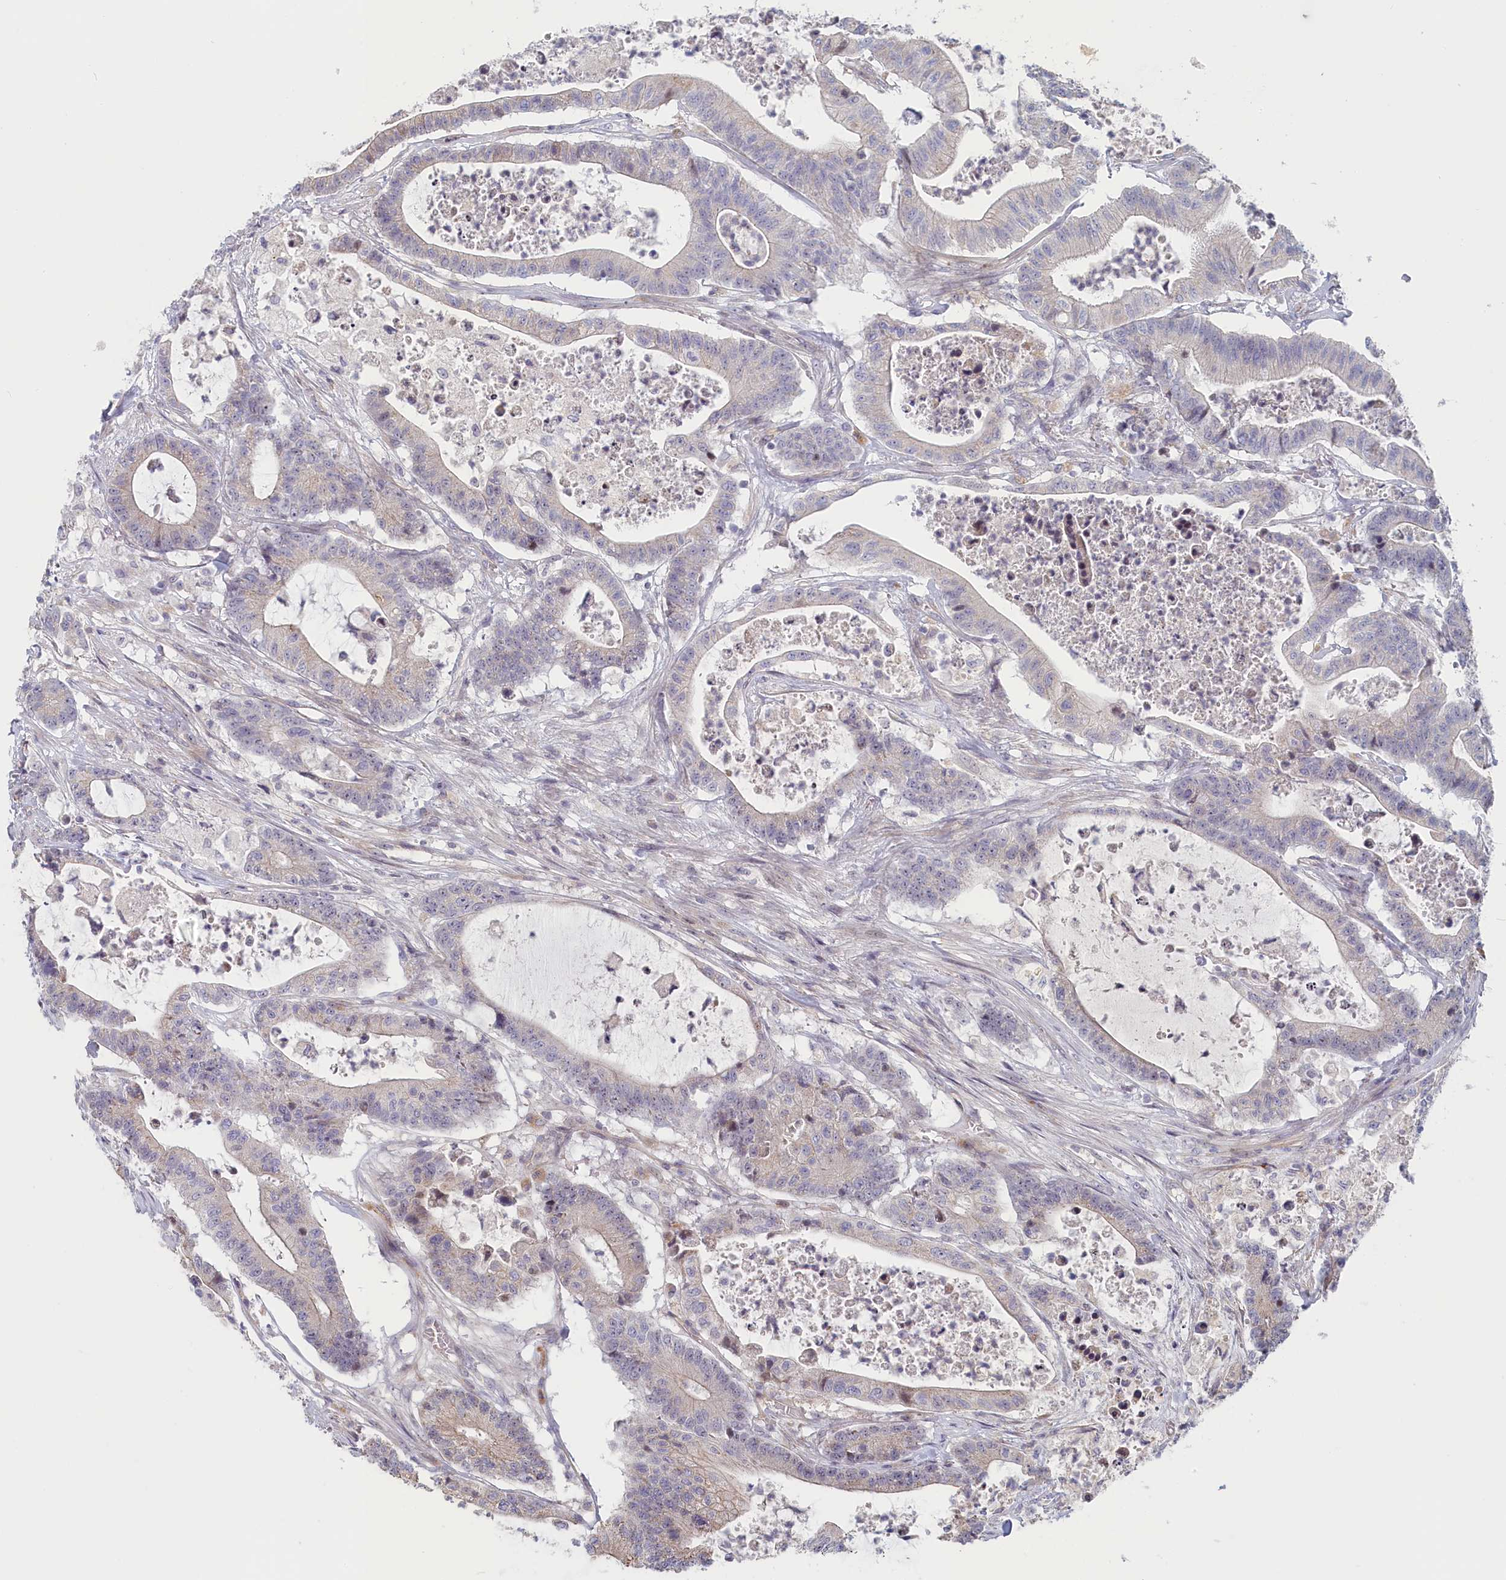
{"staining": {"intensity": "negative", "quantity": "none", "location": "none"}, "tissue": "colorectal cancer", "cell_type": "Tumor cells", "image_type": "cancer", "snomed": [{"axis": "morphology", "description": "Adenocarcinoma, NOS"}, {"axis": "topography", "description": "Colon"}], "caption": "Immunohistochemistry (IHC) of human colorectal cancer reveals no staining in tumor cells. (Stains: DAB immunohistochemistry (IHC) with hematoxylin counter stain, Microscopy: brightfield microscopy at high magnification).", "gene": "INTS4", "patient": {"sex": "female", "age": 84}}